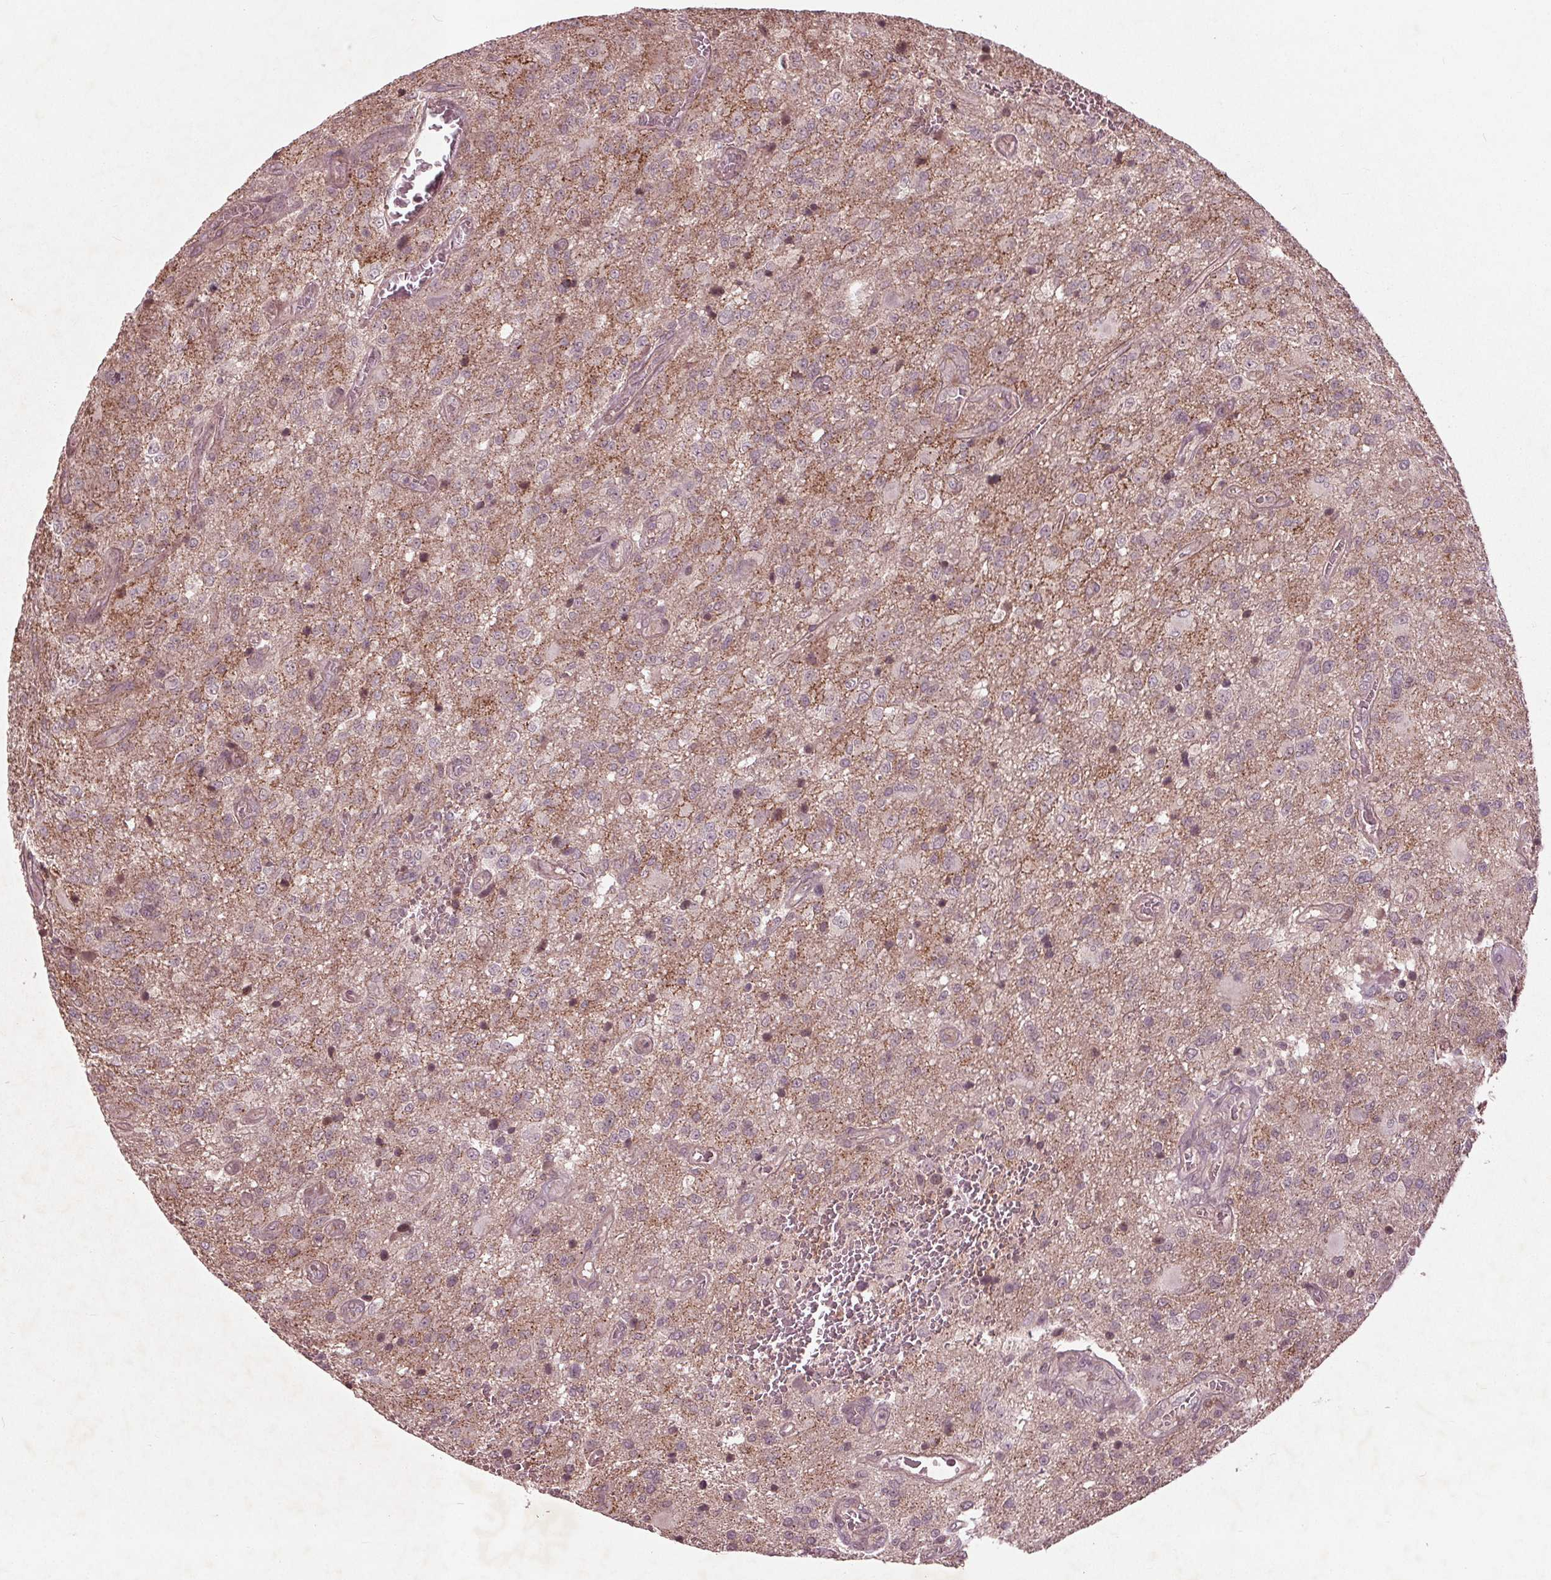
{"staining": {"intensity": "weak", "quantity": "25%-75%", "location": "cytoplasmic/membranous,nuclear"}, "tissue": "glioma", "cell_type": "Tumor cells", "image_type": "cancer", "snomed": [{"axis": "morphology", "description": "Glioma, malignant, Low grade"}, {"axis": "topography", "description": "Brain"}], "caption": "The micrograph displays a brown stain indicating the presence of a protein in the cytoplasmic/membranous and nuclear of tumor cells in malignant glioma (low-grade). The protein of interest is stained brown, and the nuclei are stained in blue (DAB (3,3'-diaminobenzidine) IHC with brightfield microscopy, high magnification).", "gene": "CDKL4", "patient": {"sex": "male", "age": 66}}